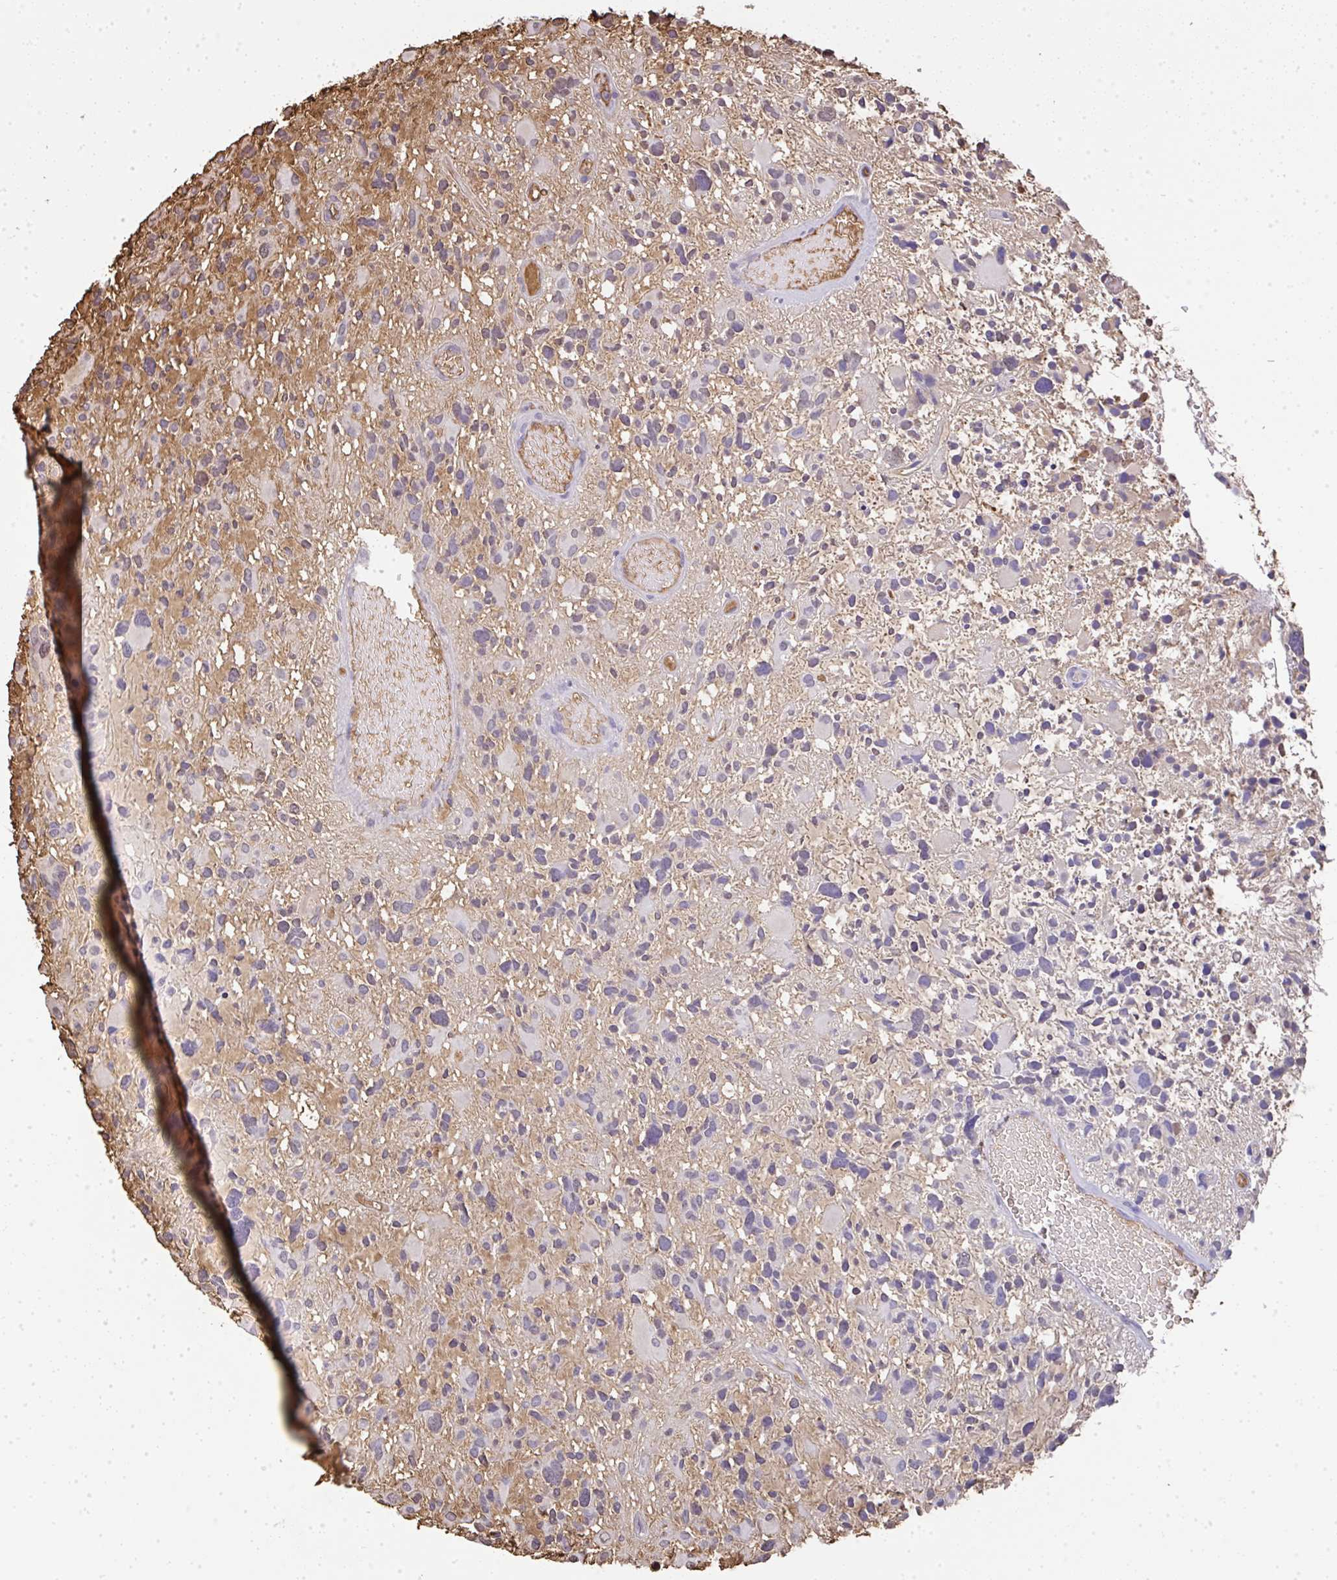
{"staining": {"intensity": "negative", "quantity": "none", "location": "none"}, "tissue": "glioma", "cell_type": "Tumor cells", "image_type": "cancer", "snomed": [{"axis": "morphology", "description": "Glioma, malignant, High grade"}, {"axis": "topography", "description": "Brain"}], "caption": "Human glioma stained for a protein using immunohistochemistry demonstrates no positivity in tumor cells.", "gene": "SMYD5", "patient": {"sex": "female", "age": 11}}